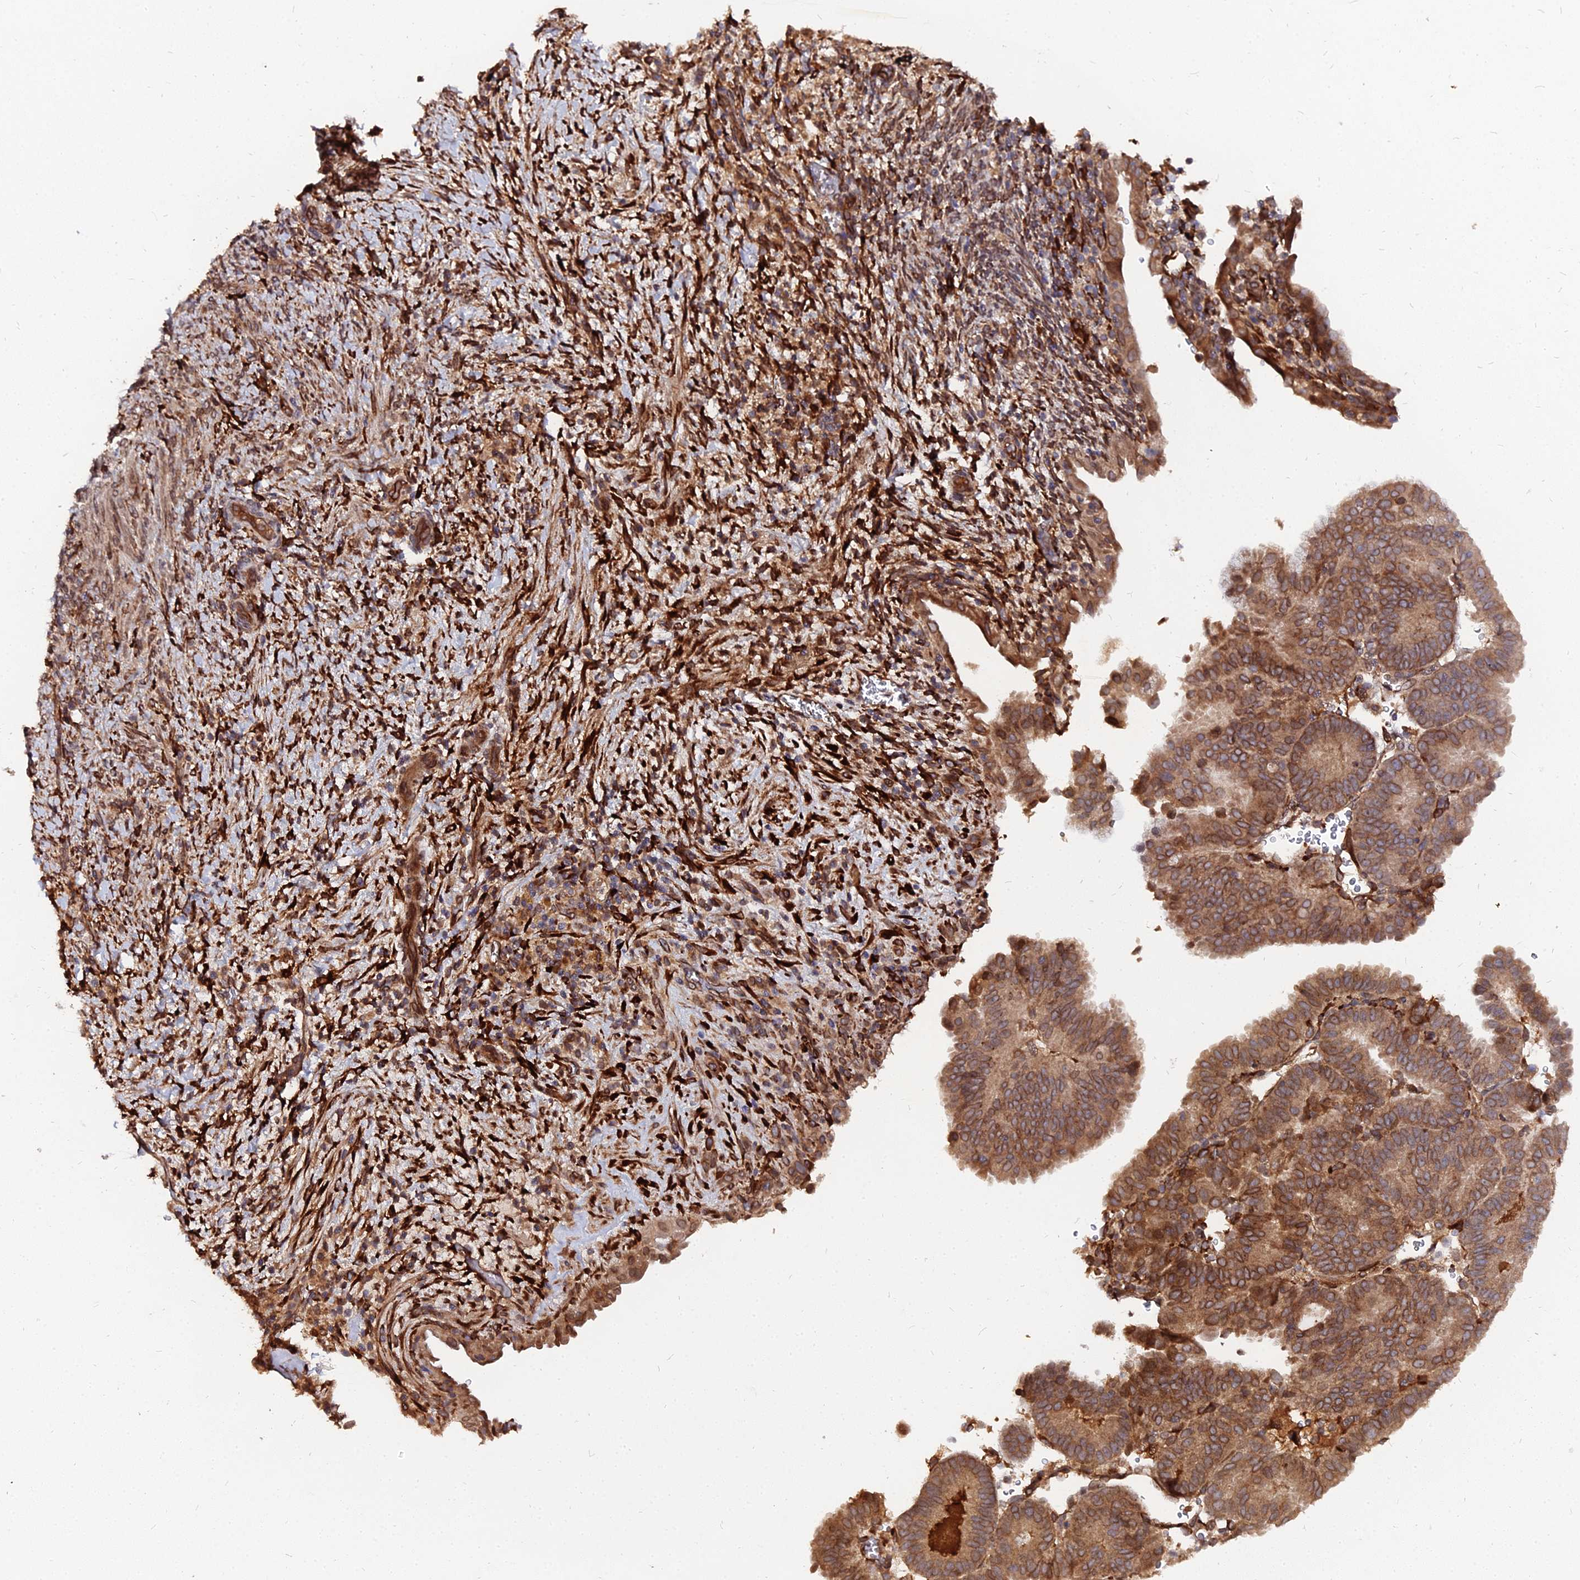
{"staining": {"intensity": "moderate", "quantity": ">75%", "location": "cytoplasmic/membranous"}, "tissue": "endometrial cancer", "cell_type": "Tumor cells", "image_type": "cancer", "snomed": [{"axis": "morphology", "description": "Adenocarcinoma, NOS"}, {"axis": "topography", "description": "Endometrium"}], "caption": "A micrograph of endometrial adenocarcinoma stained for a protein reveals moderate cytoplasmic/membranous brown staining in tumor cells. The protein of interest is shown in brown color, while the nuclei are stained blue.", "gene": "PDE4D", "patient": {"sex": "female", "age": 70}}